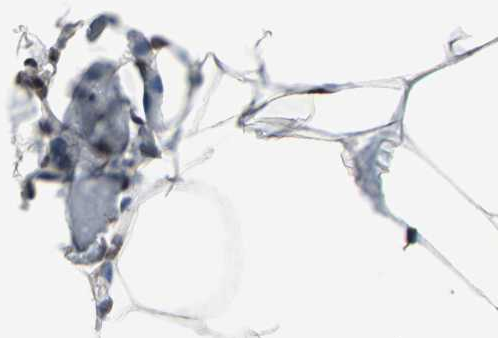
{"staining": {"intensity": "strong", "quantity": ">75%", "location": "cytoplasmic/membranous,nuclear"}, "tissue": "adipose tissue", "cell_type": "Adipocytes", "image_type": "normal", "snomed": [{"axis": "morphology", "description": "Normal tissue, NOS"}, {"axis": "topography", "description": "Breast"}, {"axis": "topography", "description": "Adipose tissue"}], "caption": "Protein expression by immunohistochemistry reveals strong cytoplasmic/membranous,nuclear staining in about >75% of adipocytes in normal adipose tissue.", "gene": "VCP", "patient": {"sex": "female", "age": 25}}